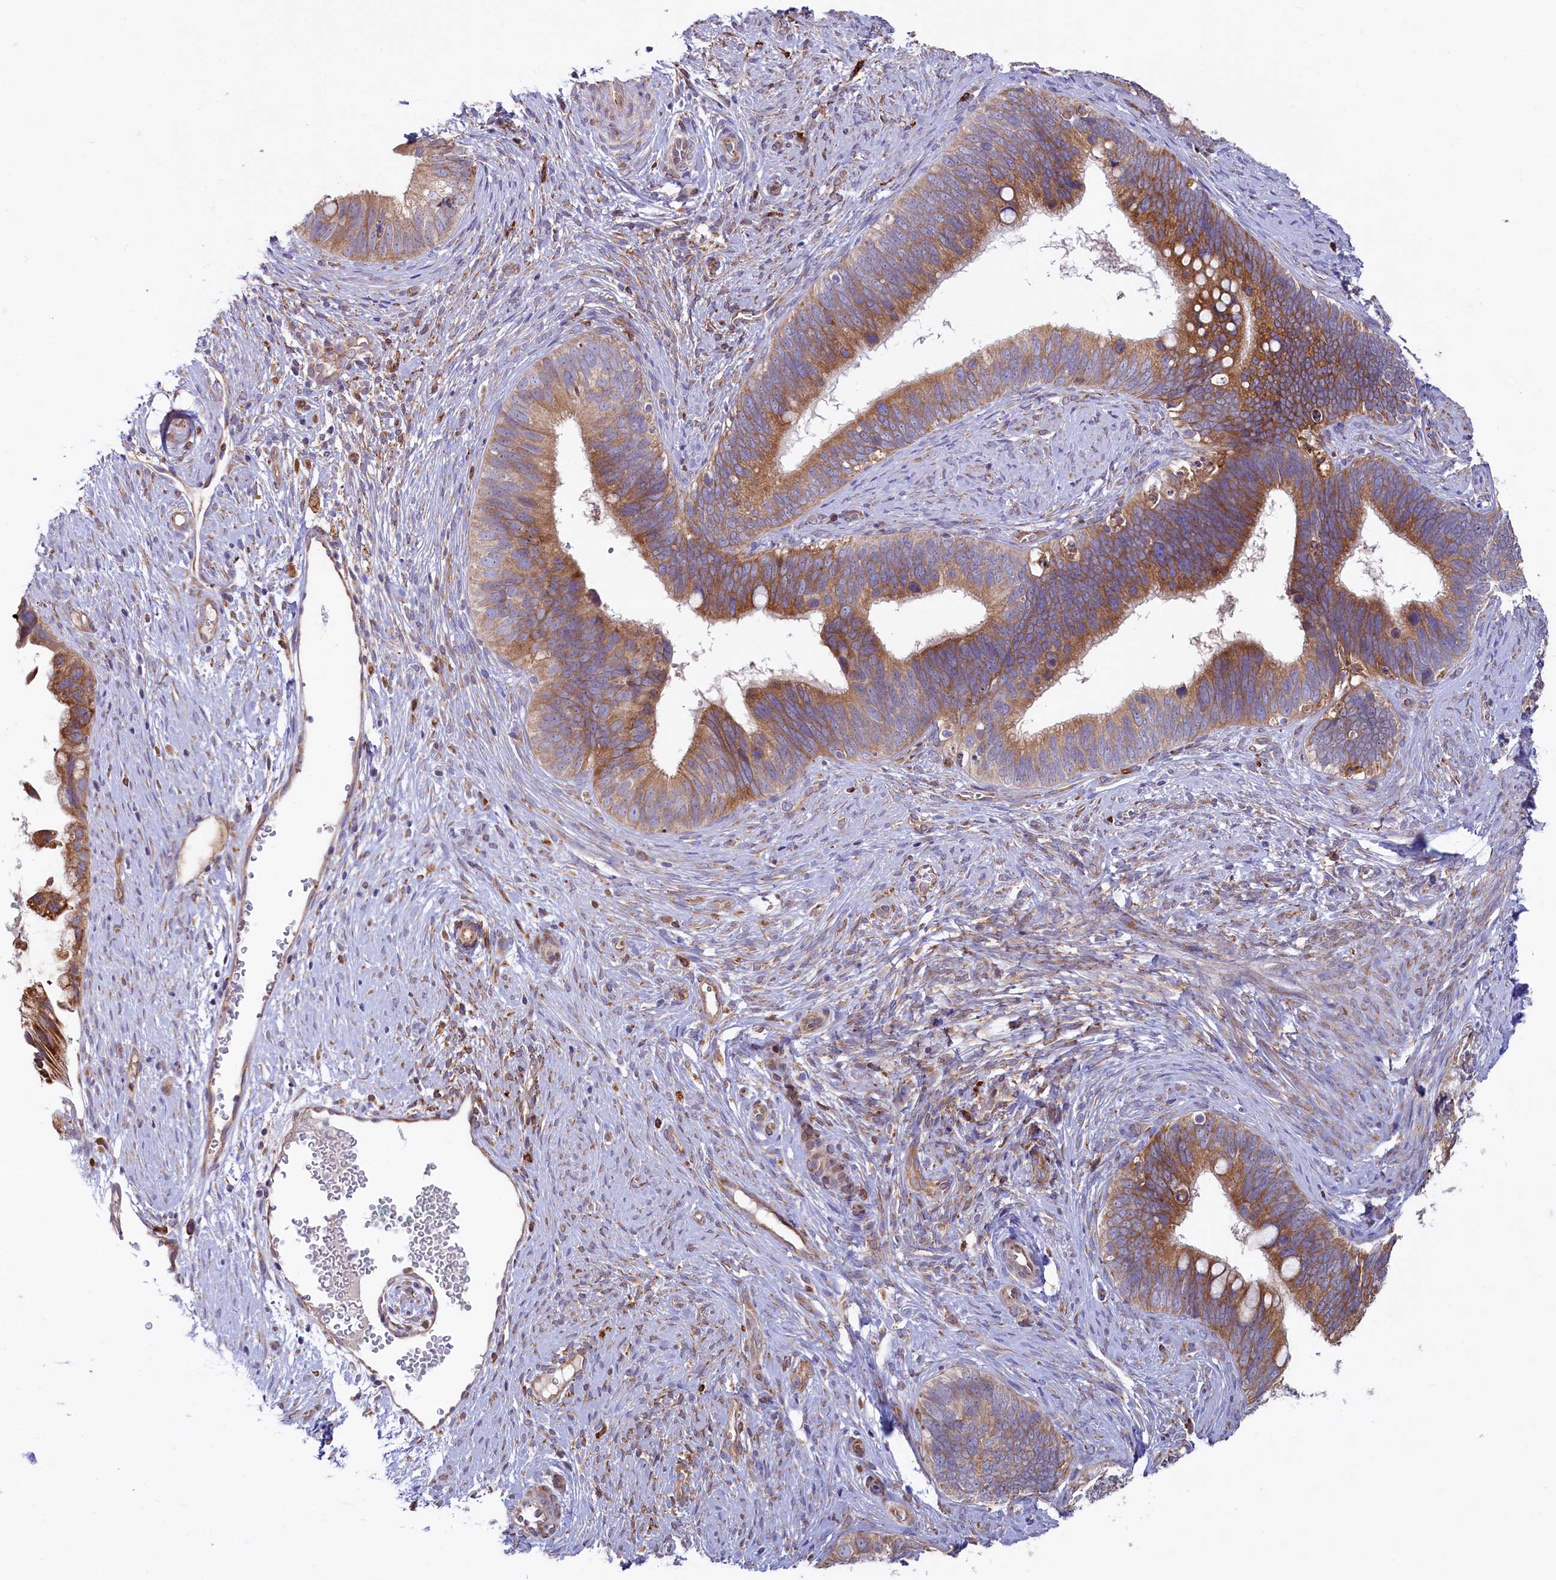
{"staining": {"intensity": "strong", "quantity": ">75%", "location": "cytoplasmic/membranous"}, "tissue": "cervical cancer", "cell_type": "Tumor cells", "image_type": "cancer", "snomed": [{"axis": "morphology", "description": "Adenocarcinoma, NOS"}, {"axis": "topography", "description": "Cervix"}], "caption": "Immunohistochemistry (IHC) of adenocarcinoma (cervical) shows high levels of strong cytoplasmic/membranous positivity in approximately >75% of tumor cells.", "gene": "CHID1", "patient": {"sex": "female", "age": 42}}